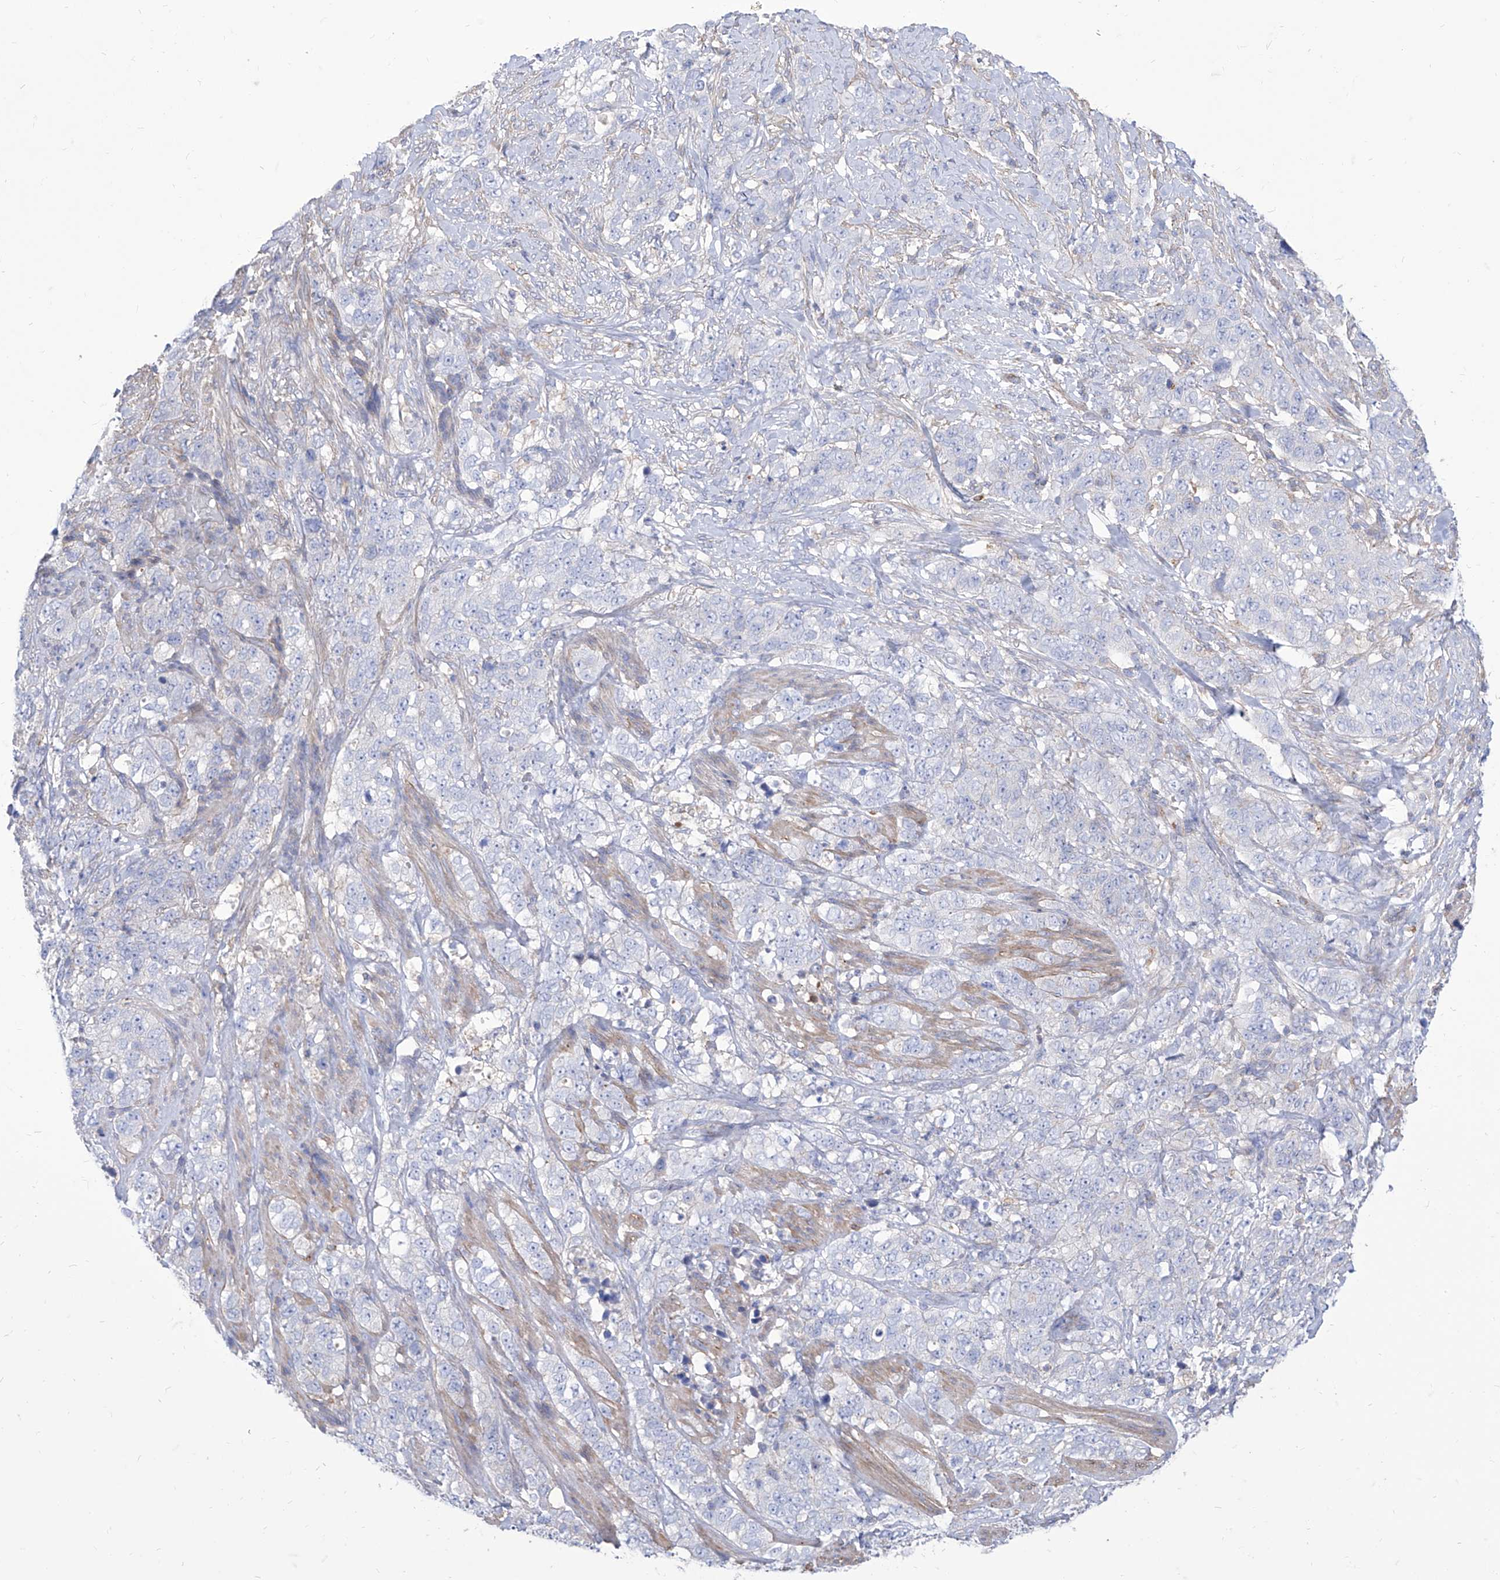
{"staining": {"intensity": "negative", "quantity": "none", "location": "none"}, "tissue": "stomach cancer", "cell_type": "Tumor cells", "image_type": "cancer", "snomed": [{"axis": "morphology", "description": "Adenocarcinoma, NOS"}, {"axis": "topography", "description": "Stomach"}], "caption": "This is a micrograph of immunohistochemistry staining of stomach cancer, which shows no expression in tumor cells.", "gene": "C1orf74", "patient": {"sex": "male", "age": 48}}